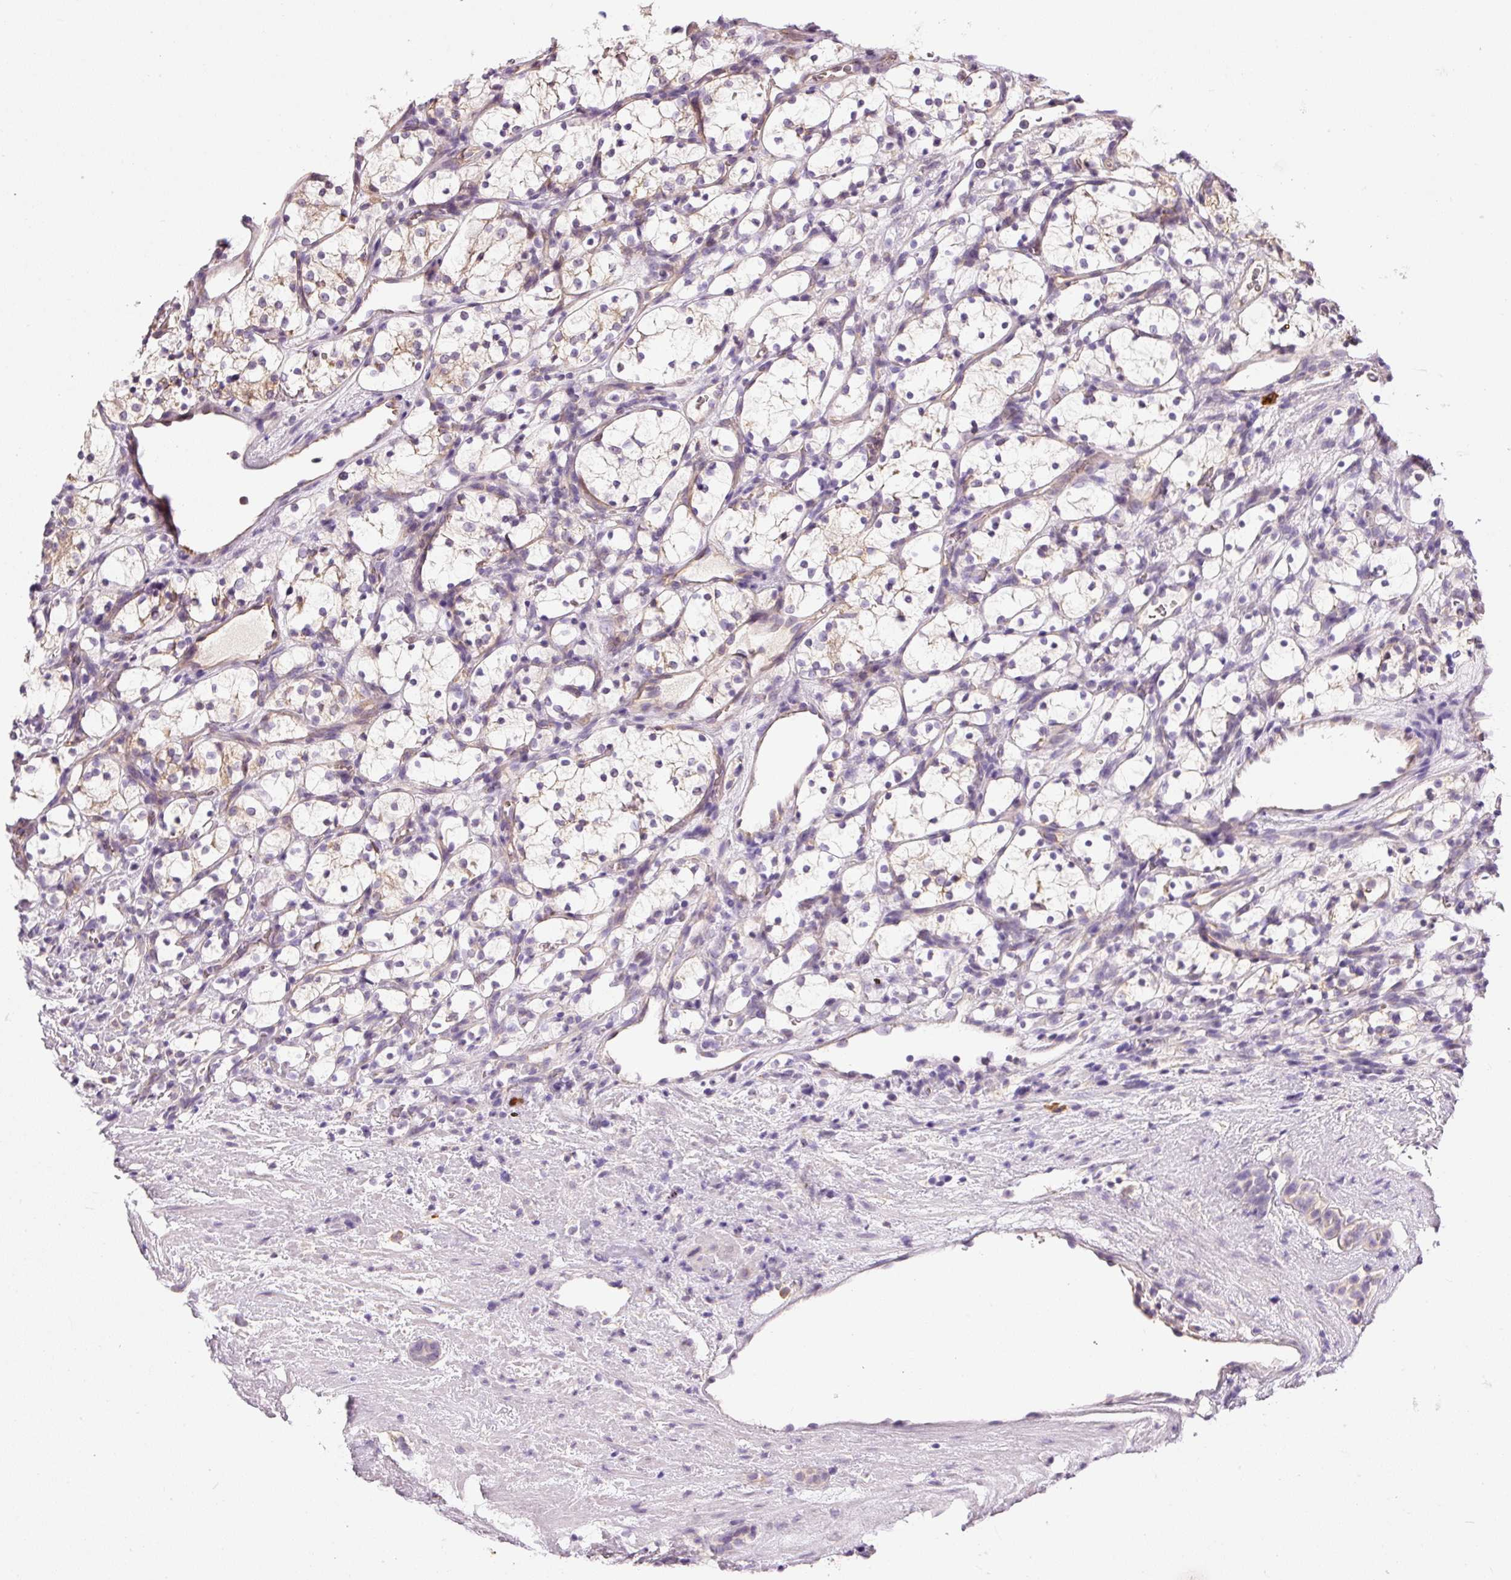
{"staining": {"intensity": "negative", "quantity": "none", "location": "none"}, "tissue": "renal cancer", "cell_type": "Tumor cells", "image_type": "cancer", "snomed": [{"axis": "morphology", "description": "Adenocarcinoma, NOS"}, {"axis": "topography", "description": "Kidney"}], "caption": "The image displays no significant positivity in tumor cells of adenocarcinoma (renal).", "gene": "PNPLA5", "patient": {"sex": "female", "age": 69}}